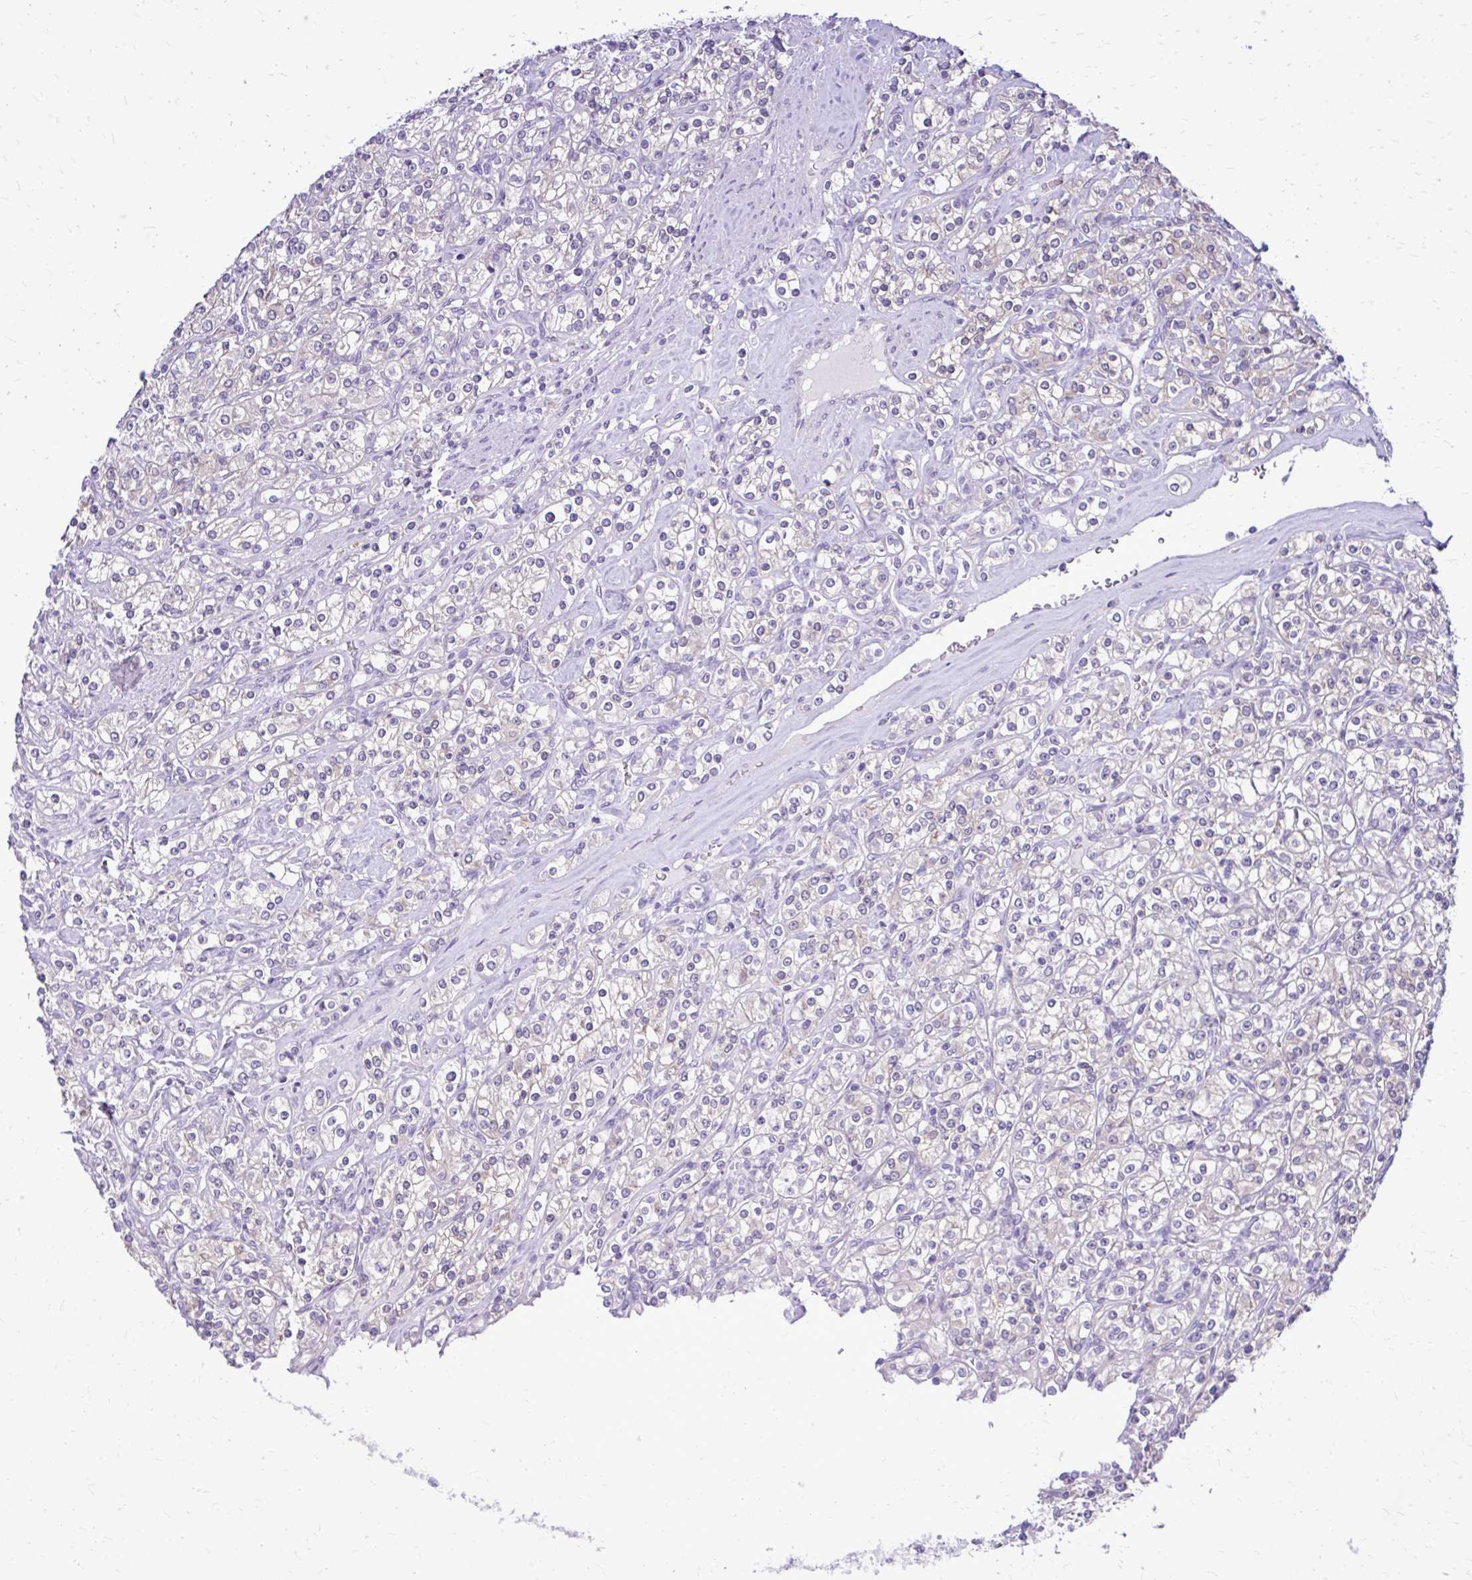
{"staining": {"intensity": "weak", "quantity": "25%-75%", "location": "cytoplasmic/membranous"}, "tissue": "renal cancer", "cell_type": "Tumor cells", "image_type": "cancer", "snomed": [{"axis": "morphology", "description": "Adenocarcinoma, NOS"}, {"axis": "topography", "description": "Kidney"}], "caption": "An immunohistochemistry image of neoplastic tissue is shown. Protein staining in brown labels weak cytoplasmic/membranous positivity in renal cancer within tumor cells.", "gene": "RASL11B", "patient": {"sex": "male", "age": 77}}